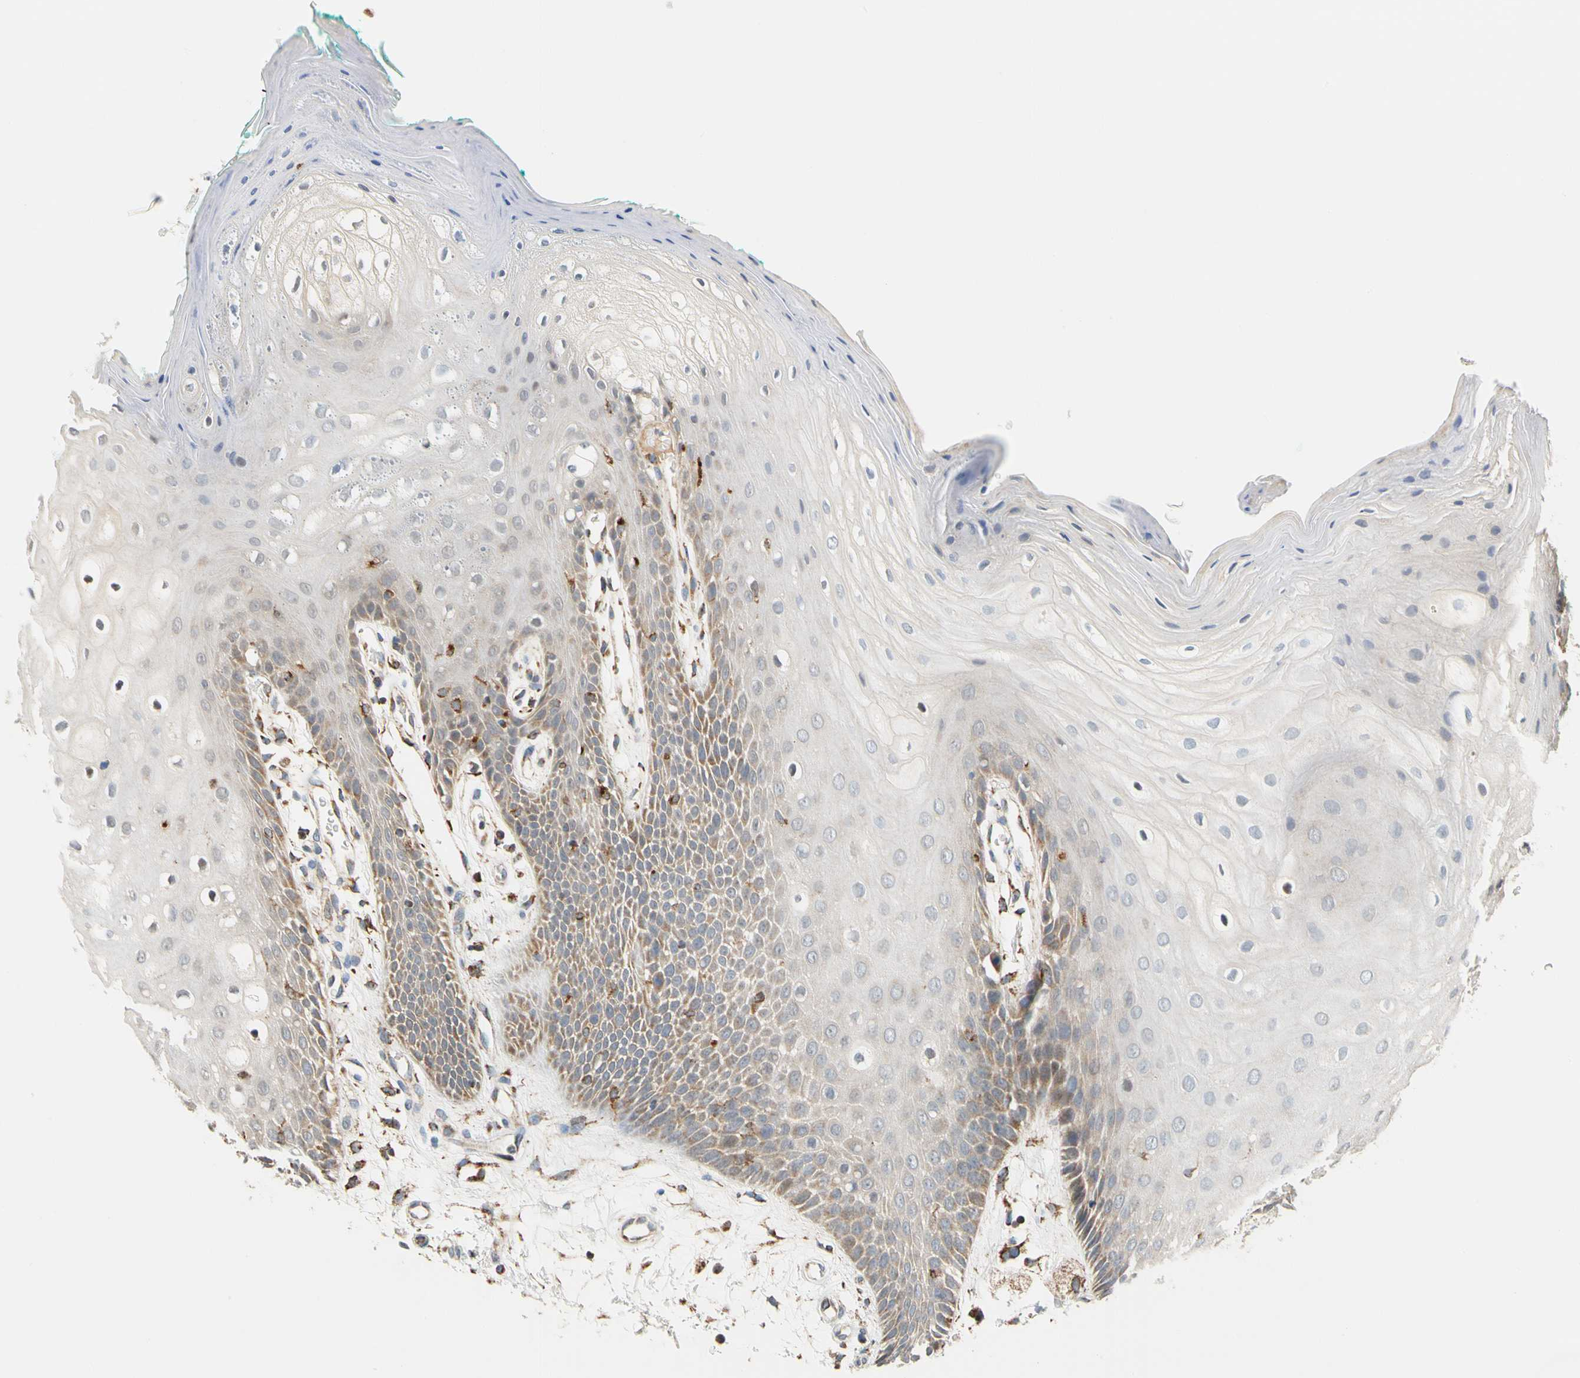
{"staining": {"intensity": "weak", "quantity": "<25%", "location": "cytoplasmic/membranous"}, "tissue": "oral mucosa", "cell_type": "Squamous epithelial cells", "image_type": "normal", "snomed": [{"axis": "morphology", "description": "Normal tissue, NOS"}, {"axis": "morphology", "description": "Squamous cell carcinoma, NOS"}, {"axis": "topography", "description": "Skeletal muscle"}, {"axis": "topography", "description": "Oral tissue"}, {"axis": "topography", "description": "Head-Neck"}], "caption": "Human oral mucosa stained for a protein using IHC shows no expression in squamous epithelial cells.", "gene": "SFXN3", "patient": {"sex": "female", "age": 84}}